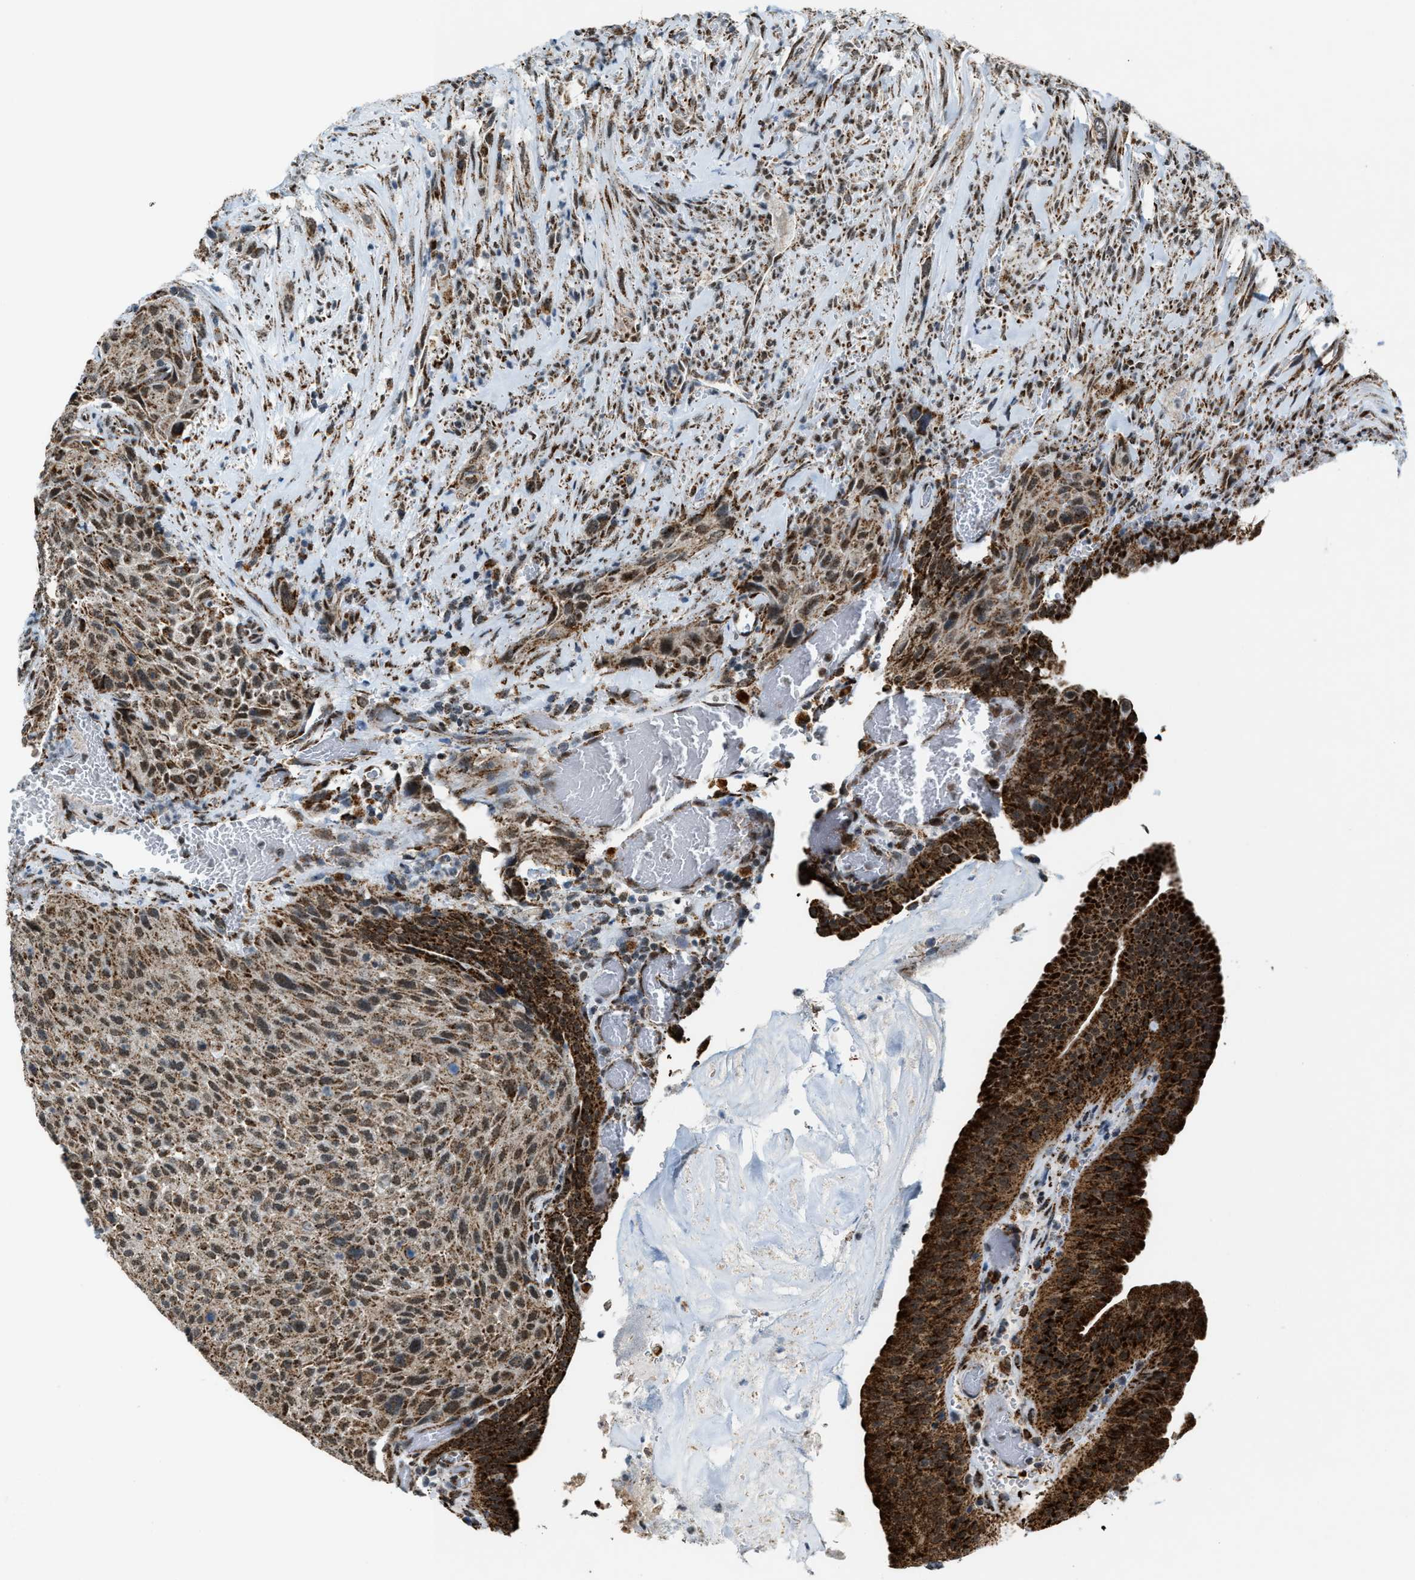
{"staining": {"intensity": "strong", "quantity": ">75%", "location": "cytoplasmic/membranous"}, "tissue": "urothelial cancer", "cell_type": "Tumor cells", "image_type": "cancer", "snomed": [{"axis": "morphology", "description": "Urothelial carcinoma, Low grade"}, {"axis": "morphology", "description": "Urothelial carcinoma, High grade"}, {"axis": "topography", "description": "Urinary bladder"}], "caption": "Immunohistochemical staining of human urothelial cancer shows strong cytoplasmic/membranous protein staining in approximately >75% of tumor cells. The protein is stained brown, and the nuclei are stained in blue (DAB IHC with brightfield microscopy, high magnification).", "gene": "HIBADH", "patient": {"sex": "male", "age": 35}}